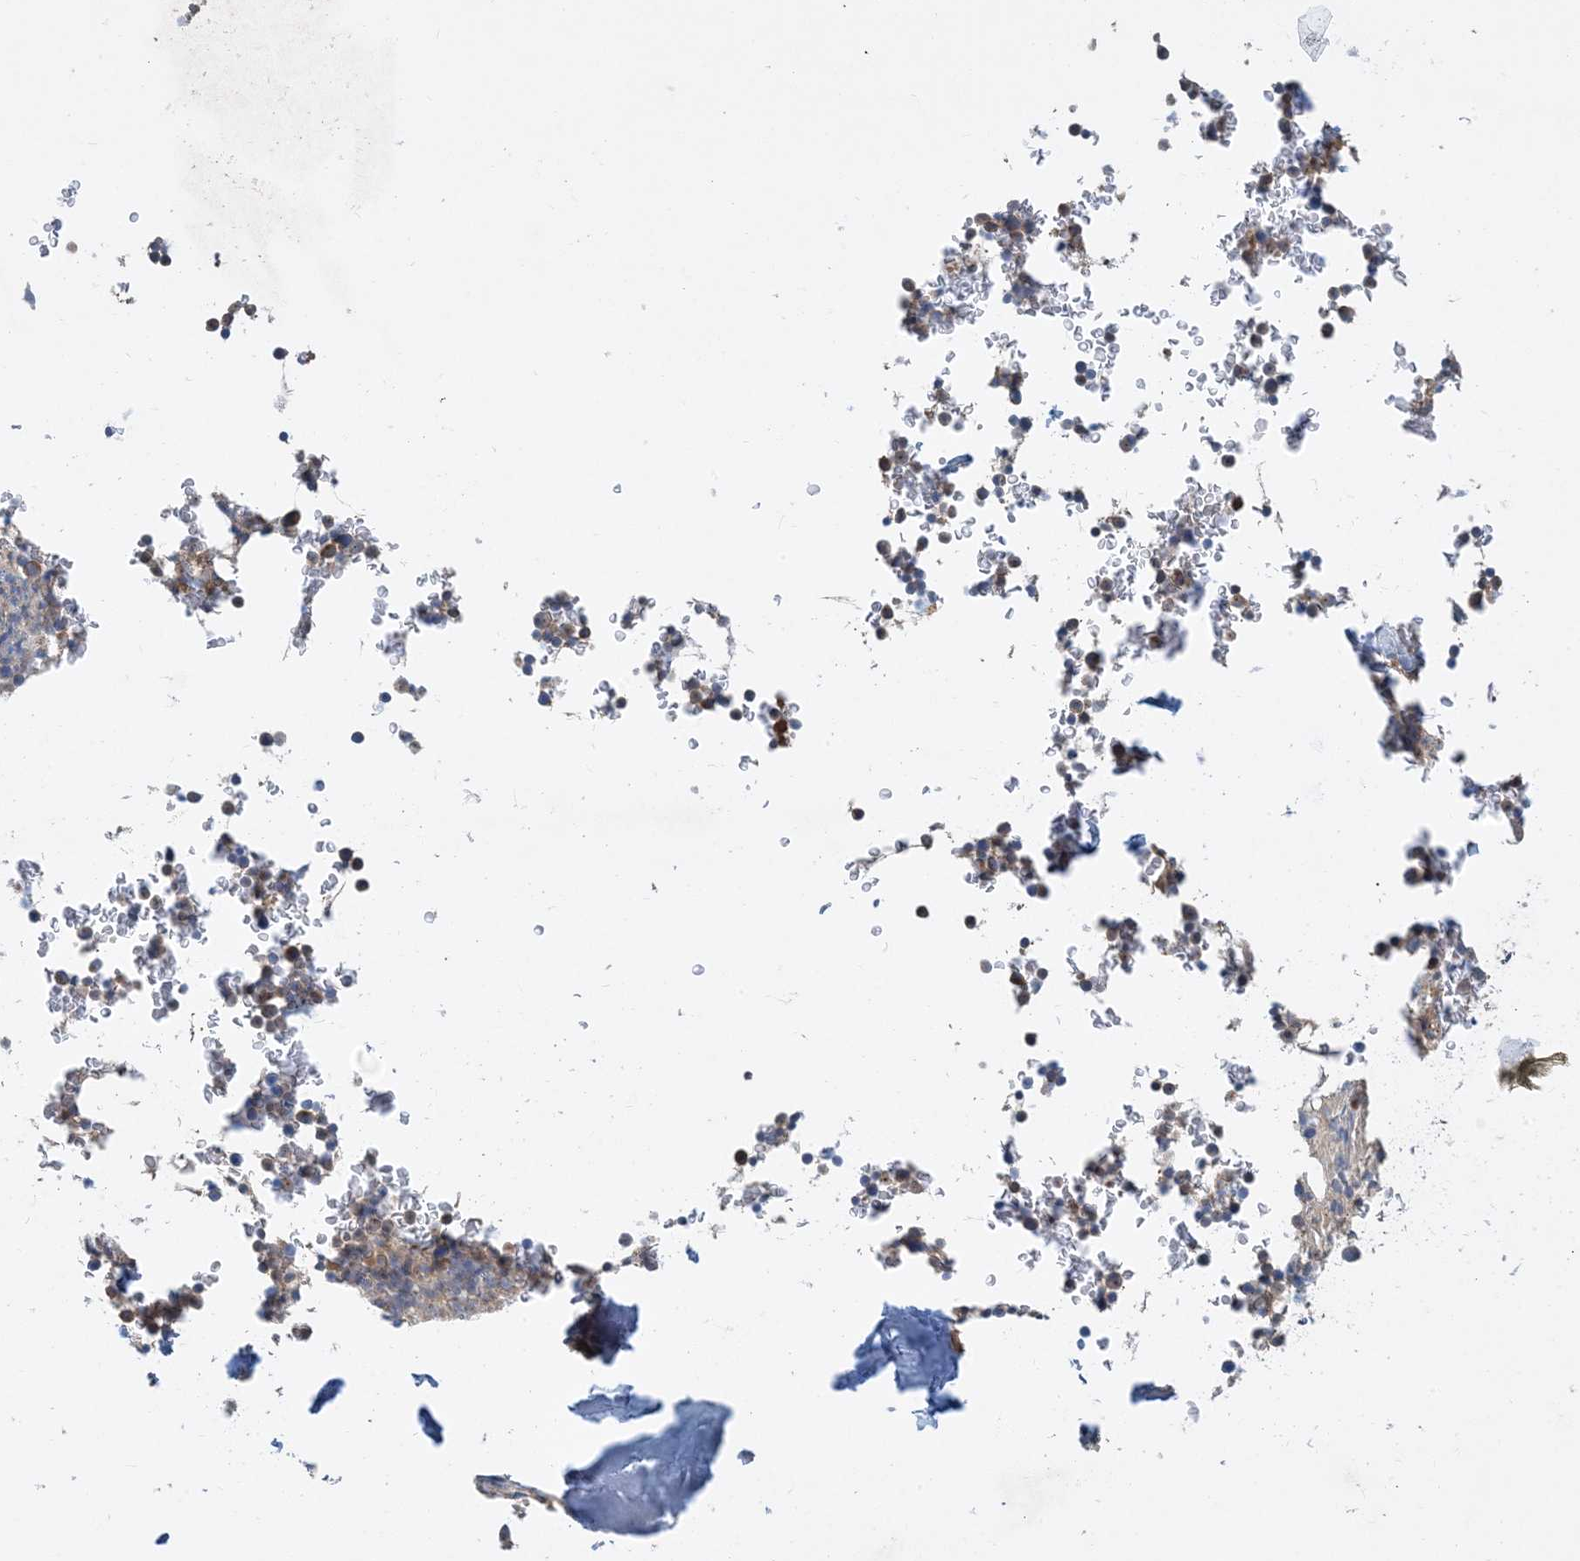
{"staining": {"intensity": "weak", "quantity": "25%-75%", "location": "cytoplasmic/membranous"}, "tissue": "bone marrow", "cell_type": "Hematopoietic cells", "image_type": "normal", "snomed": [{"axis": "morphology", "description": "Normal tissue, NOS"}, {"axis": "topography", "description": "Bone marrow"}], "caption": "This histopathology image reveals benign bone marrow stained with IHC to label a protein in brown. The cytoplasmic/membranous of hematopoietic cells show weak positivity for the protein. Nuclei are counter-stained blue.", "gene": "SIDT1", "patient": {"sex": "male", "age": 58}}